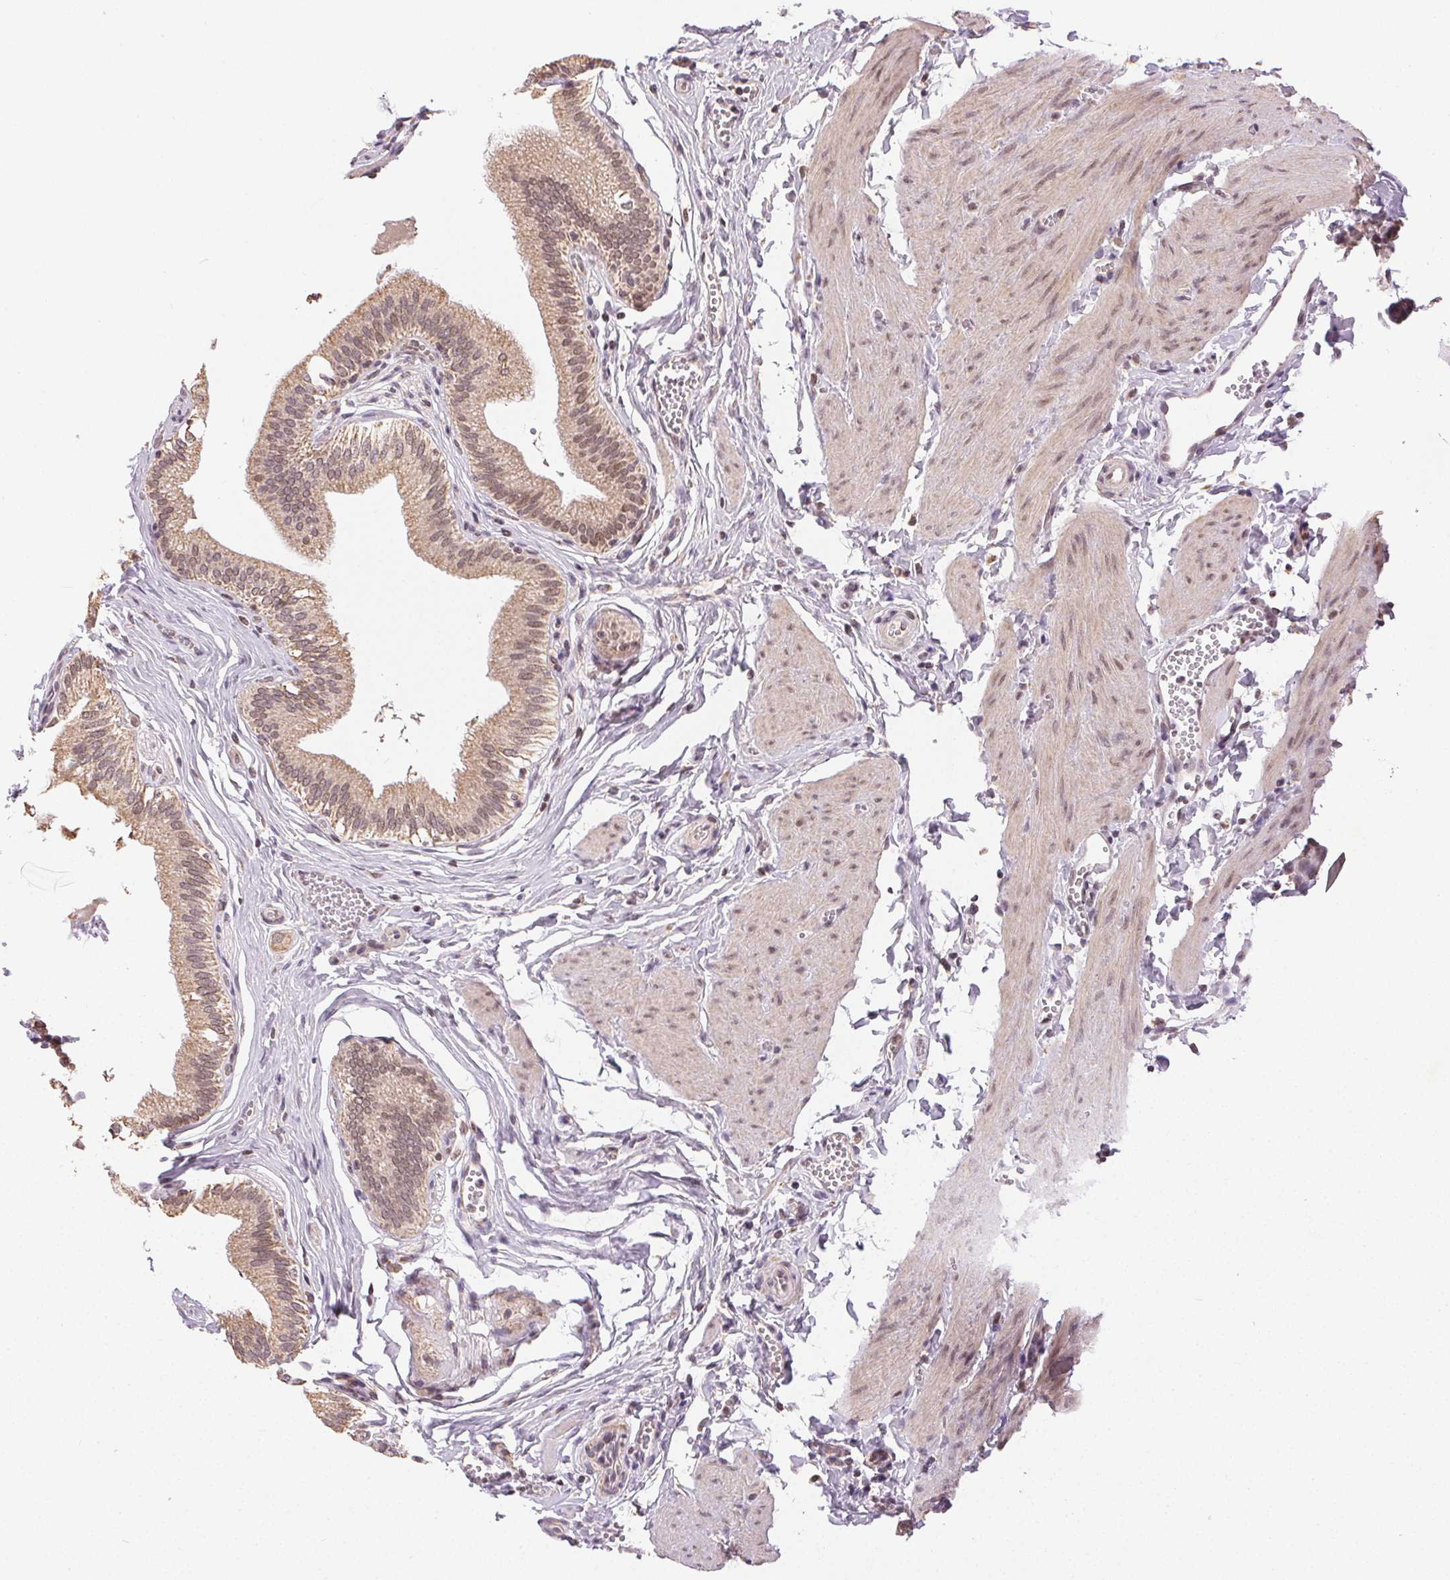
{"staining": {"intensity": "weak", "quantity": ">75%", "location": "cytoplasmic/membranous,nuclear"}, "tissue": "gallbladder", "cell_type": "Glandular cells", "image_type": "normal", "snomed": [{"axis": "morphology", "description": "Normal tissue, NOS"}, {"axis": "topography", "description": "Gallbladder"}, {"axis": "topography", "description": "Peripheral nerve tissue"}], "caption": "Human gallbladder stained with a brown dye demonstrates weak cytoplasmic/membranous,nuclear positive staining in approximately >75% of glandular cells.", "gene": "PIWIL4", "patient": {"sex": "male", "age": 17}}